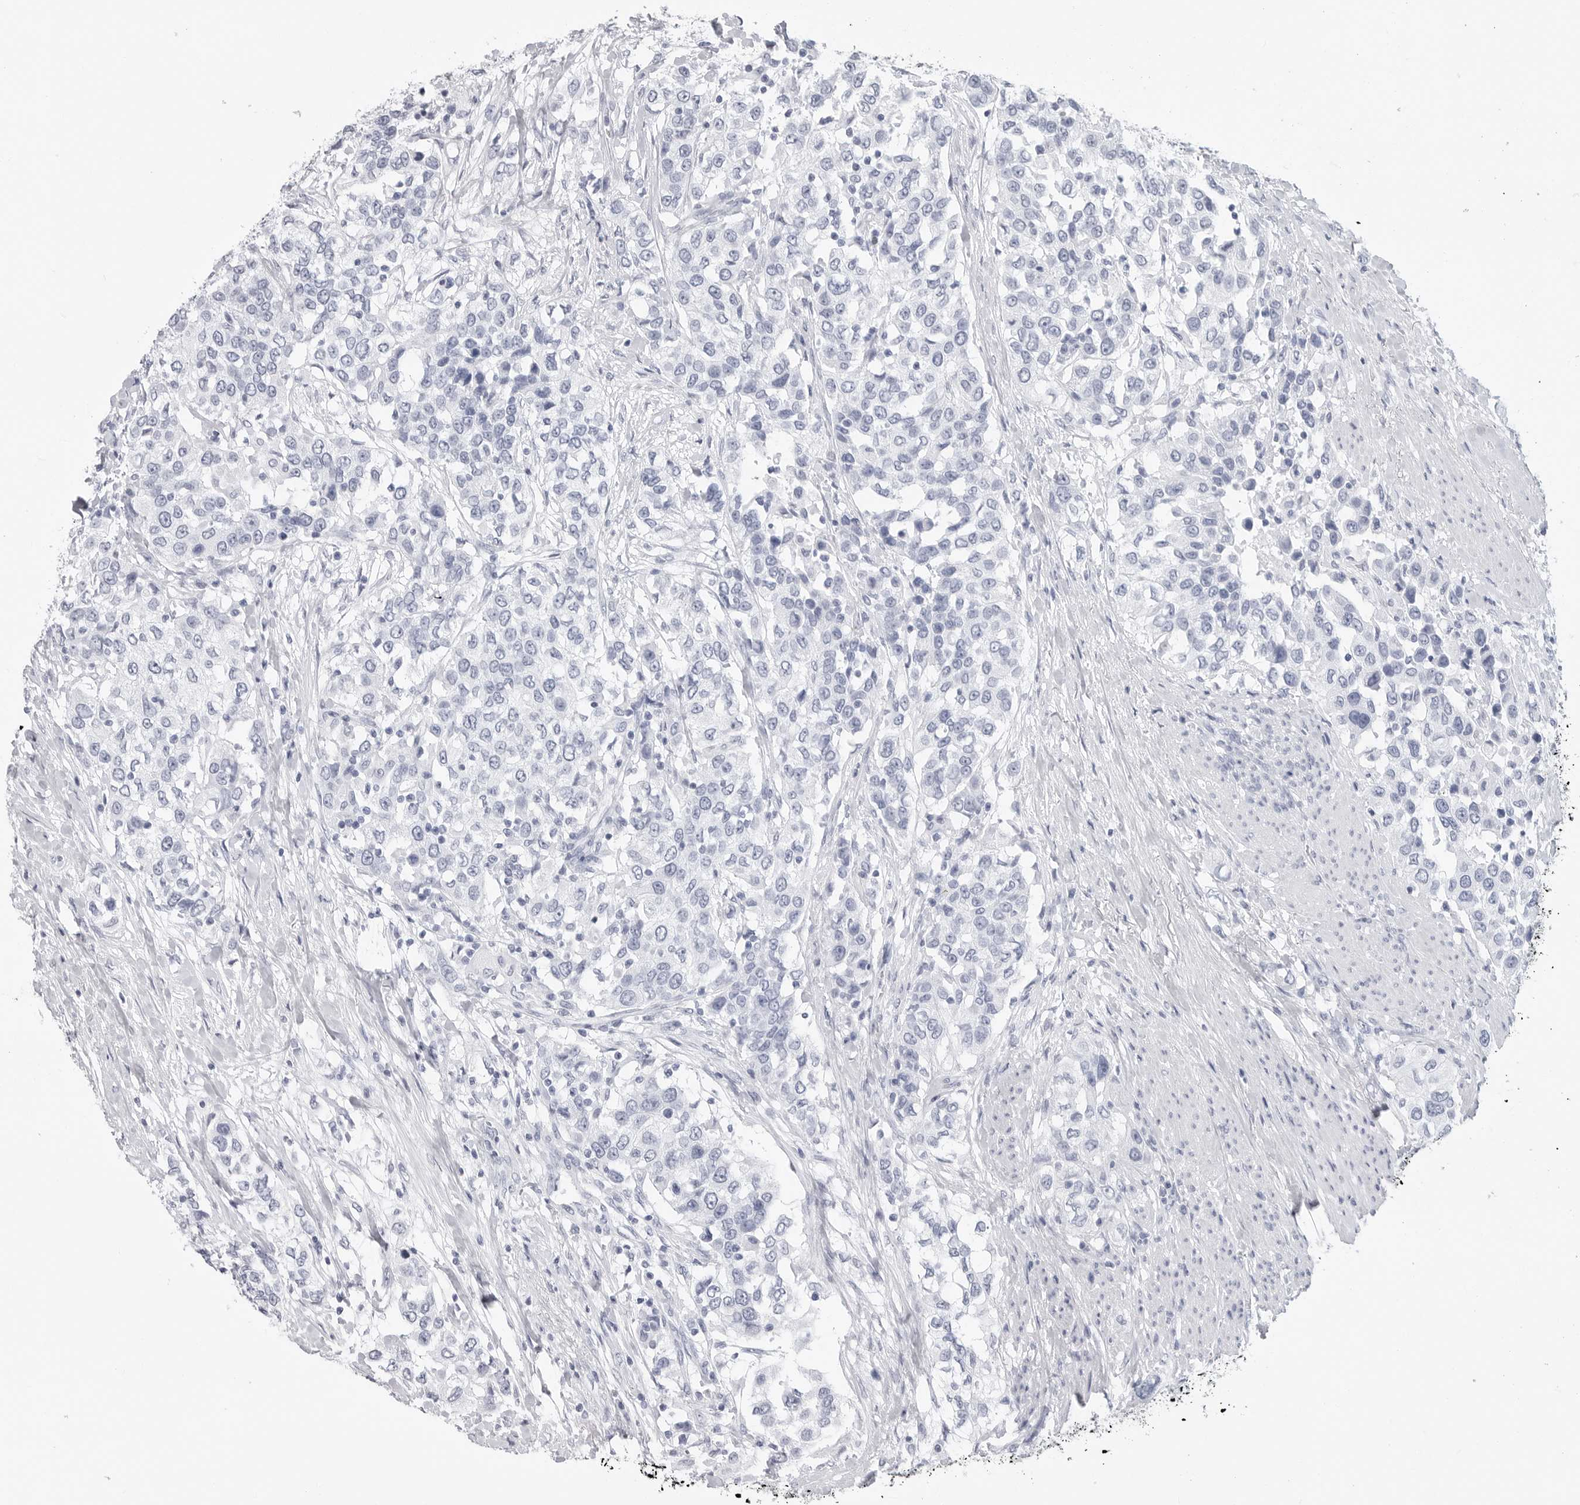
{"staining": {"intensity": "negative", "quantity": "none", "location": "none"}, "tissue": "urothelial cancer", "cell_type": "Tumor cells", "image_type": "cancer", "snomed": [{"axis": "morphology", "description": "Urothelial carcinoma, High grade"}, {"axis": "topography", "description": "Urinary bladder"}], "caption": "Protein analysis of urothelial cancer demonstrates no significant positivity in tumor cells.", "gene": "CSH1", "patient": {"sex": "female", "age": 80}}